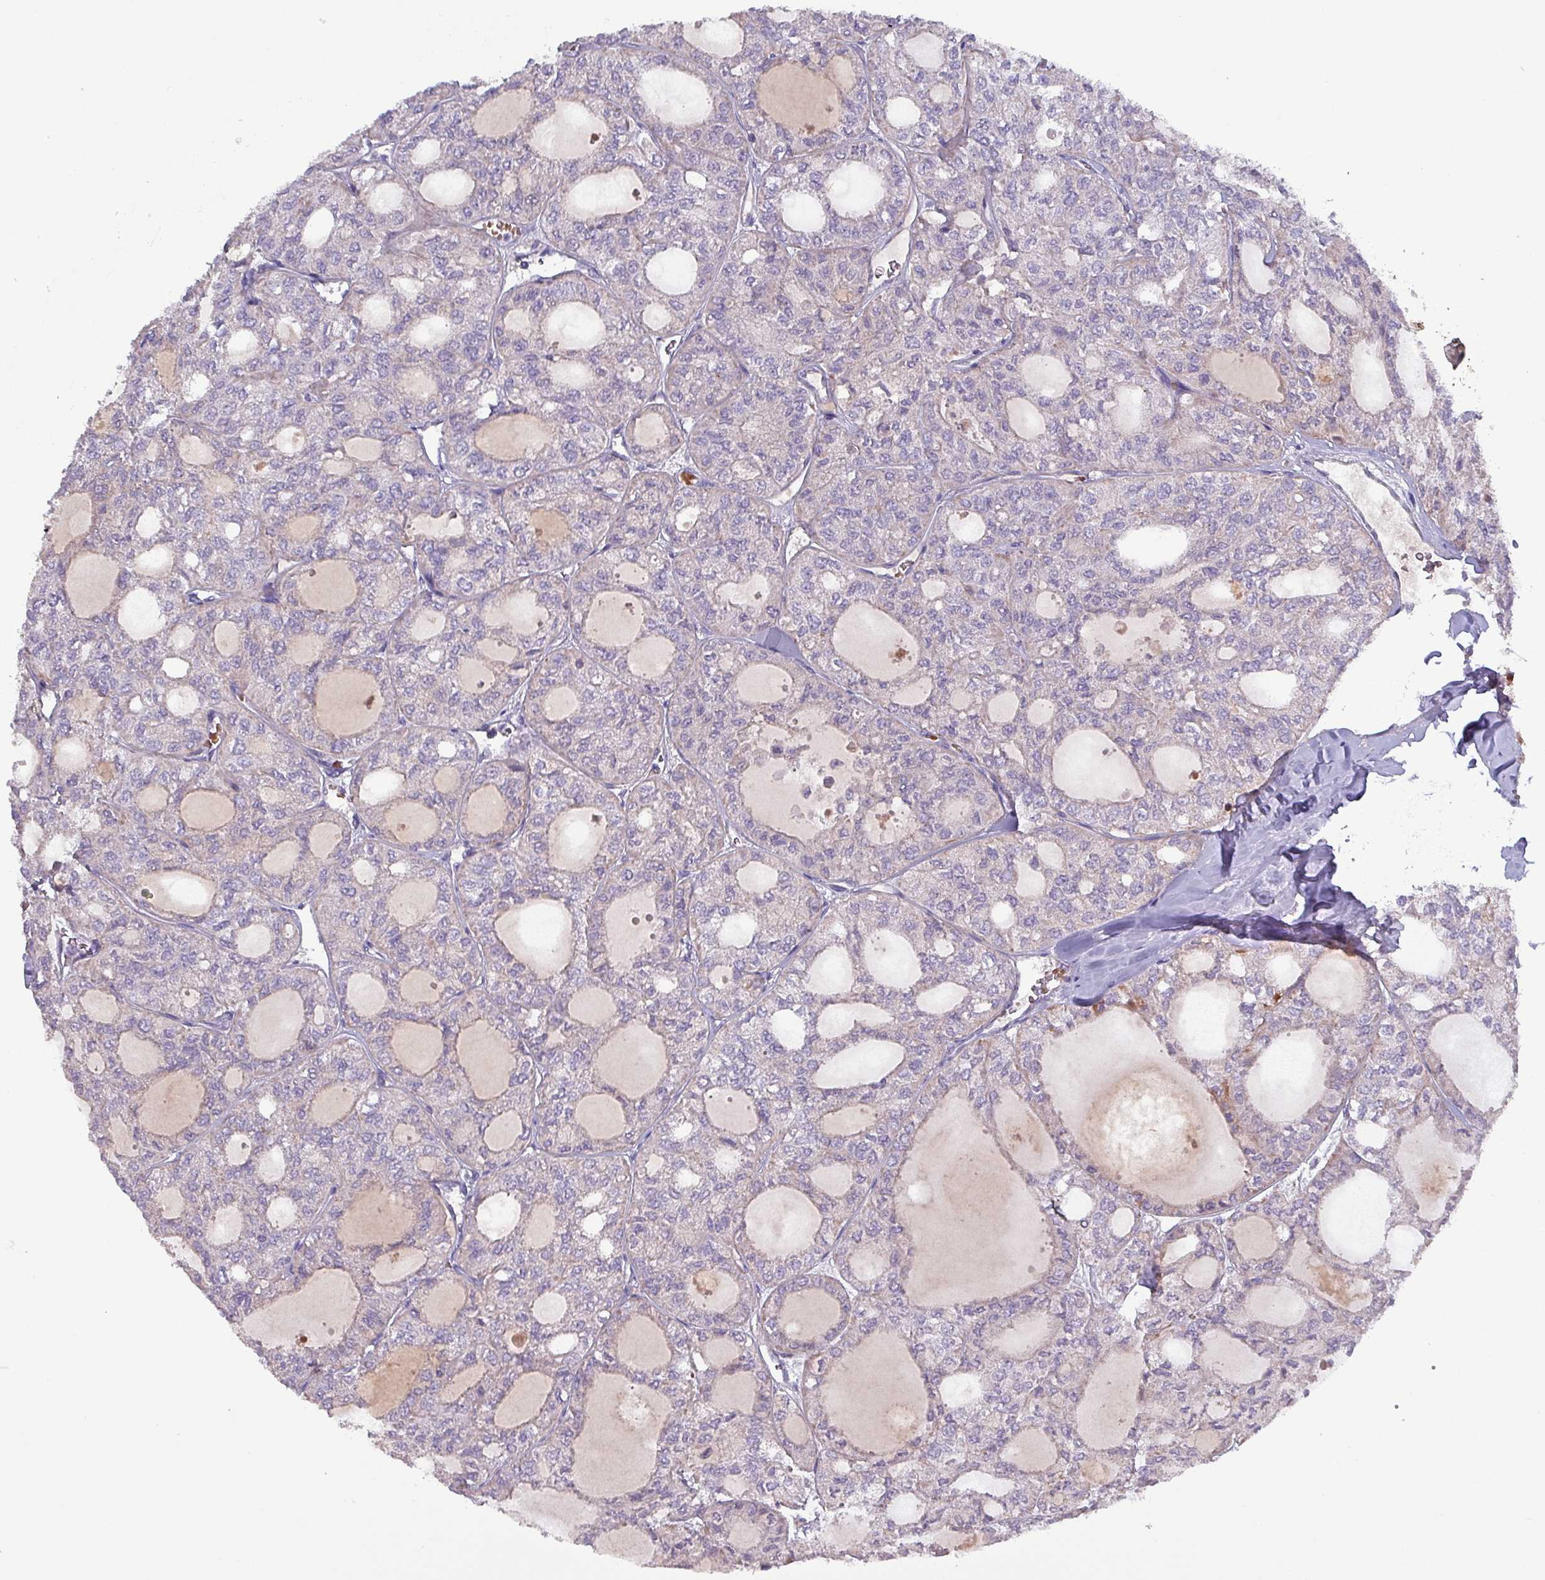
{"staining": {"intensity": "negative", "quantity": "none", "location": "none"}, "tissue": "thyroid cancer", "cell_type": "Tumor cells", "image_type": "cancer", "snomed": [{"axis": "morphology", "description": "Follicular adenoma carcinoma, NOS"}, {"axis": "topography", "description": "Thyroid gland"}], "caption": "An immunohistochemistry (IHC) histopathology image of follicular adenoma carcinoma (thyroid) is shown. There is no staining in tumor cells of follicular adenoma carcinoma (thyroid).", "gene": "ZNF322", "patient": {"sex": "male", "age": 75}}